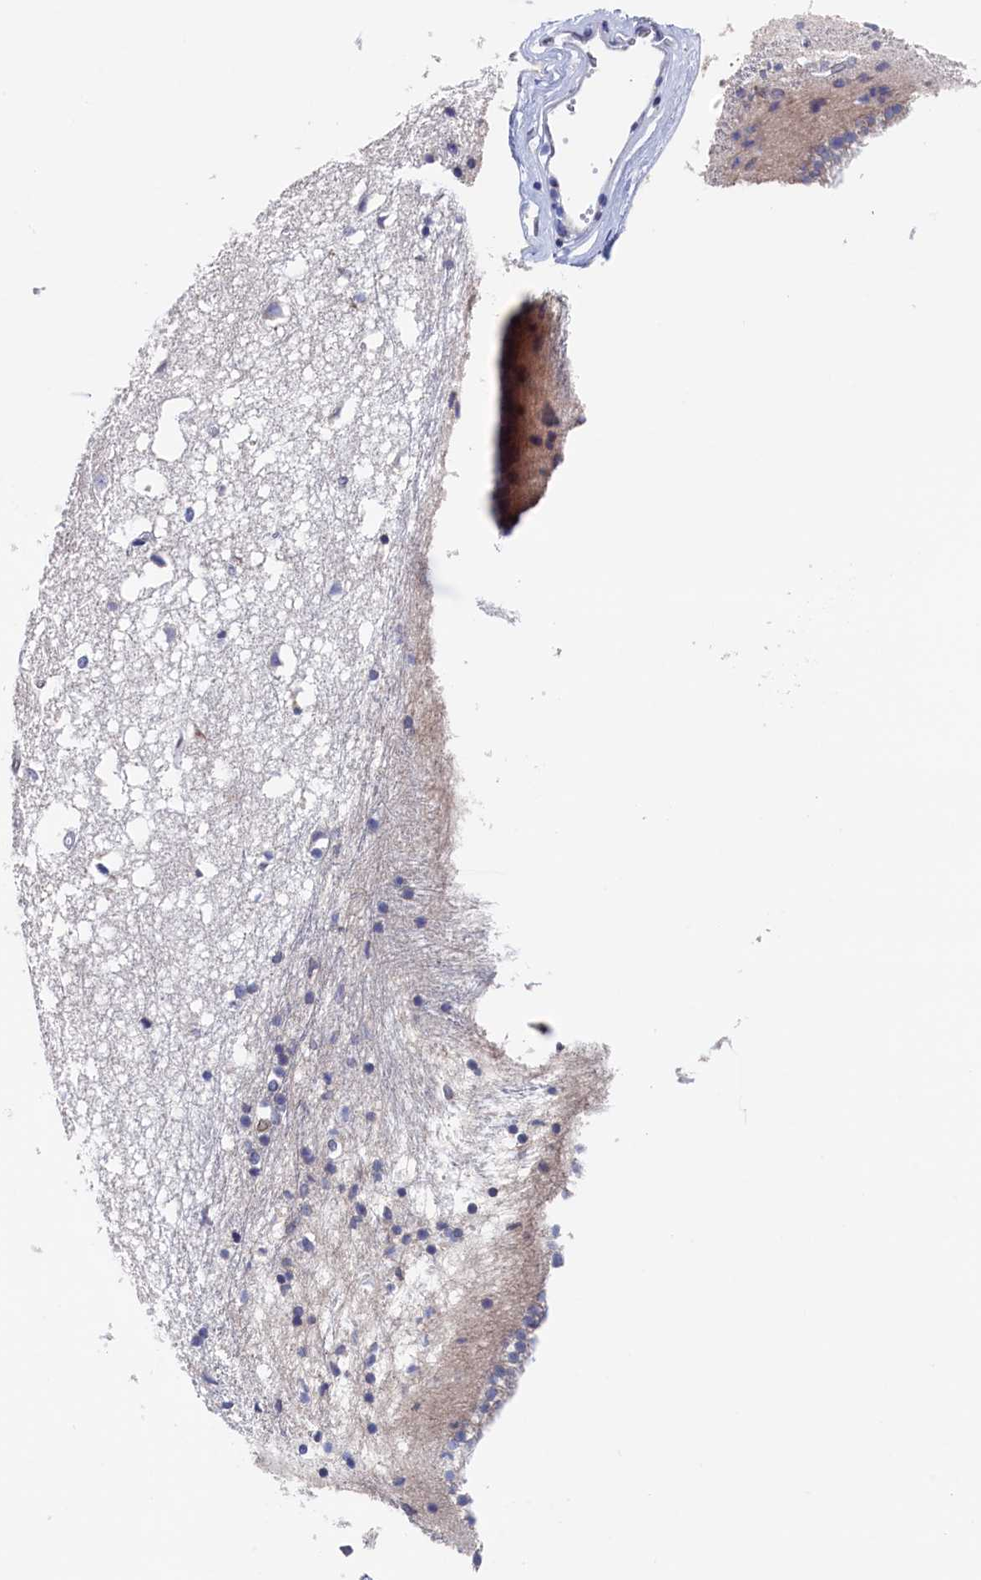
{"staining": {"intensity": "negative", "quantity": "none", "location": "none"}, "tissue": "caudate", "cell_type": "Glial cells", "image_type": "normal", "snomed": [{"axis": "morphology", "description": "Normal tissue, NOS"}, {"axis": "topography", "description": "Lateral ventricle wall"}], "caption": "This is a micrograph of IHC staining of unremarkable caudate, which shows no positivity in glial cells.", "gene": "C11orf54", "patient": {"sex": "male", "age": 45}}